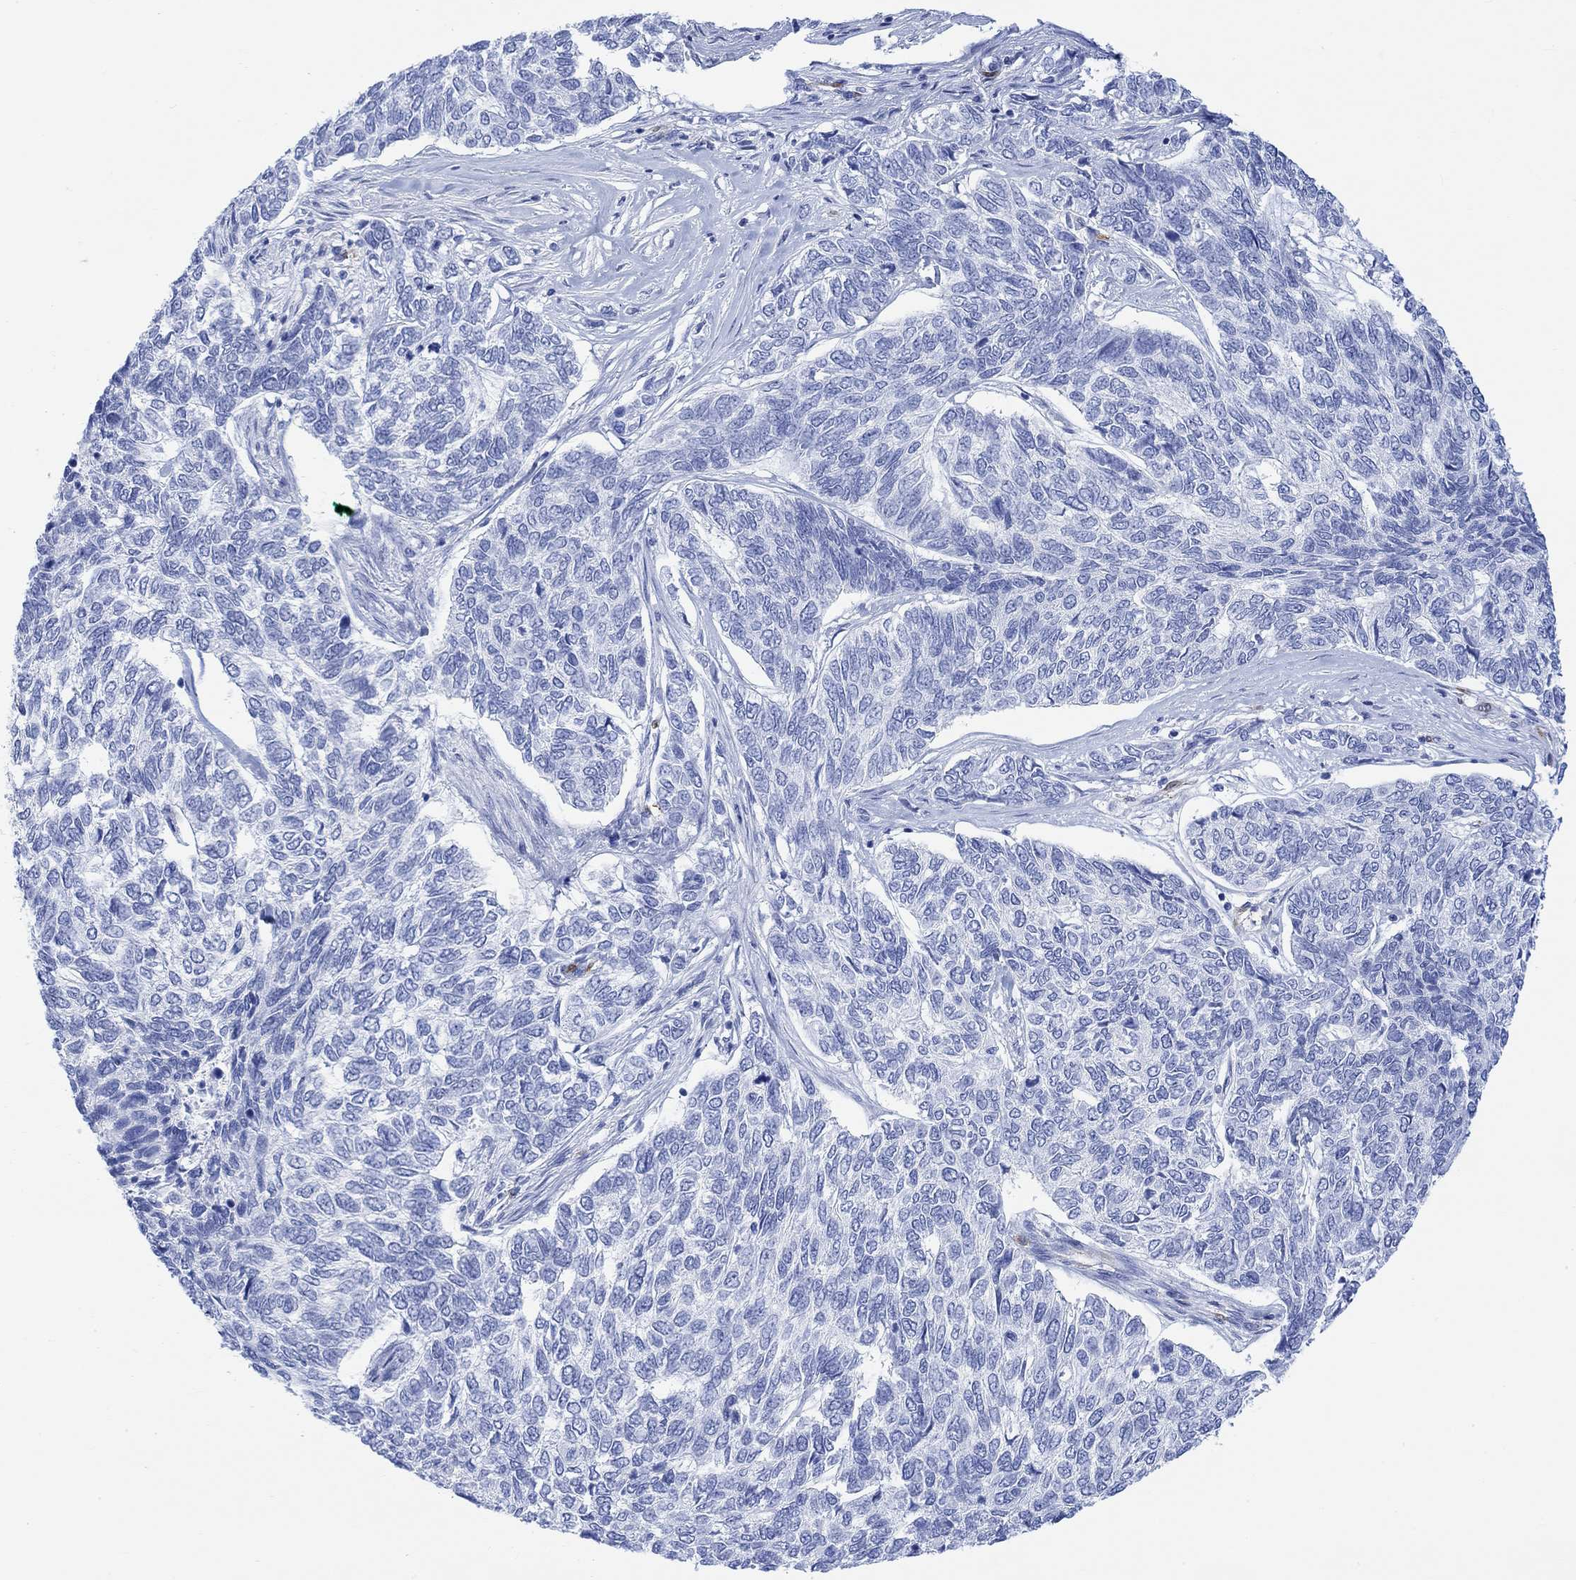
{"staining": {"intensity": "negative", "quantity": "none", "location": "none"}, "tissue": "skin cancer", "cell_type": "Tumor cells", "image_type": "cancer", "snomed": [{"axis": "morphology", "description": "Basal cell carcinoma"}, {"axis": "topography", "description": "Skin"}], "caption": "This is an immunohistochemistry micrograph of skin cancer (basal cell carcinoma). There is no expression in tumor cells.", "gene": "TPPP3", "patient": {"sex": "female", "age": 65}}